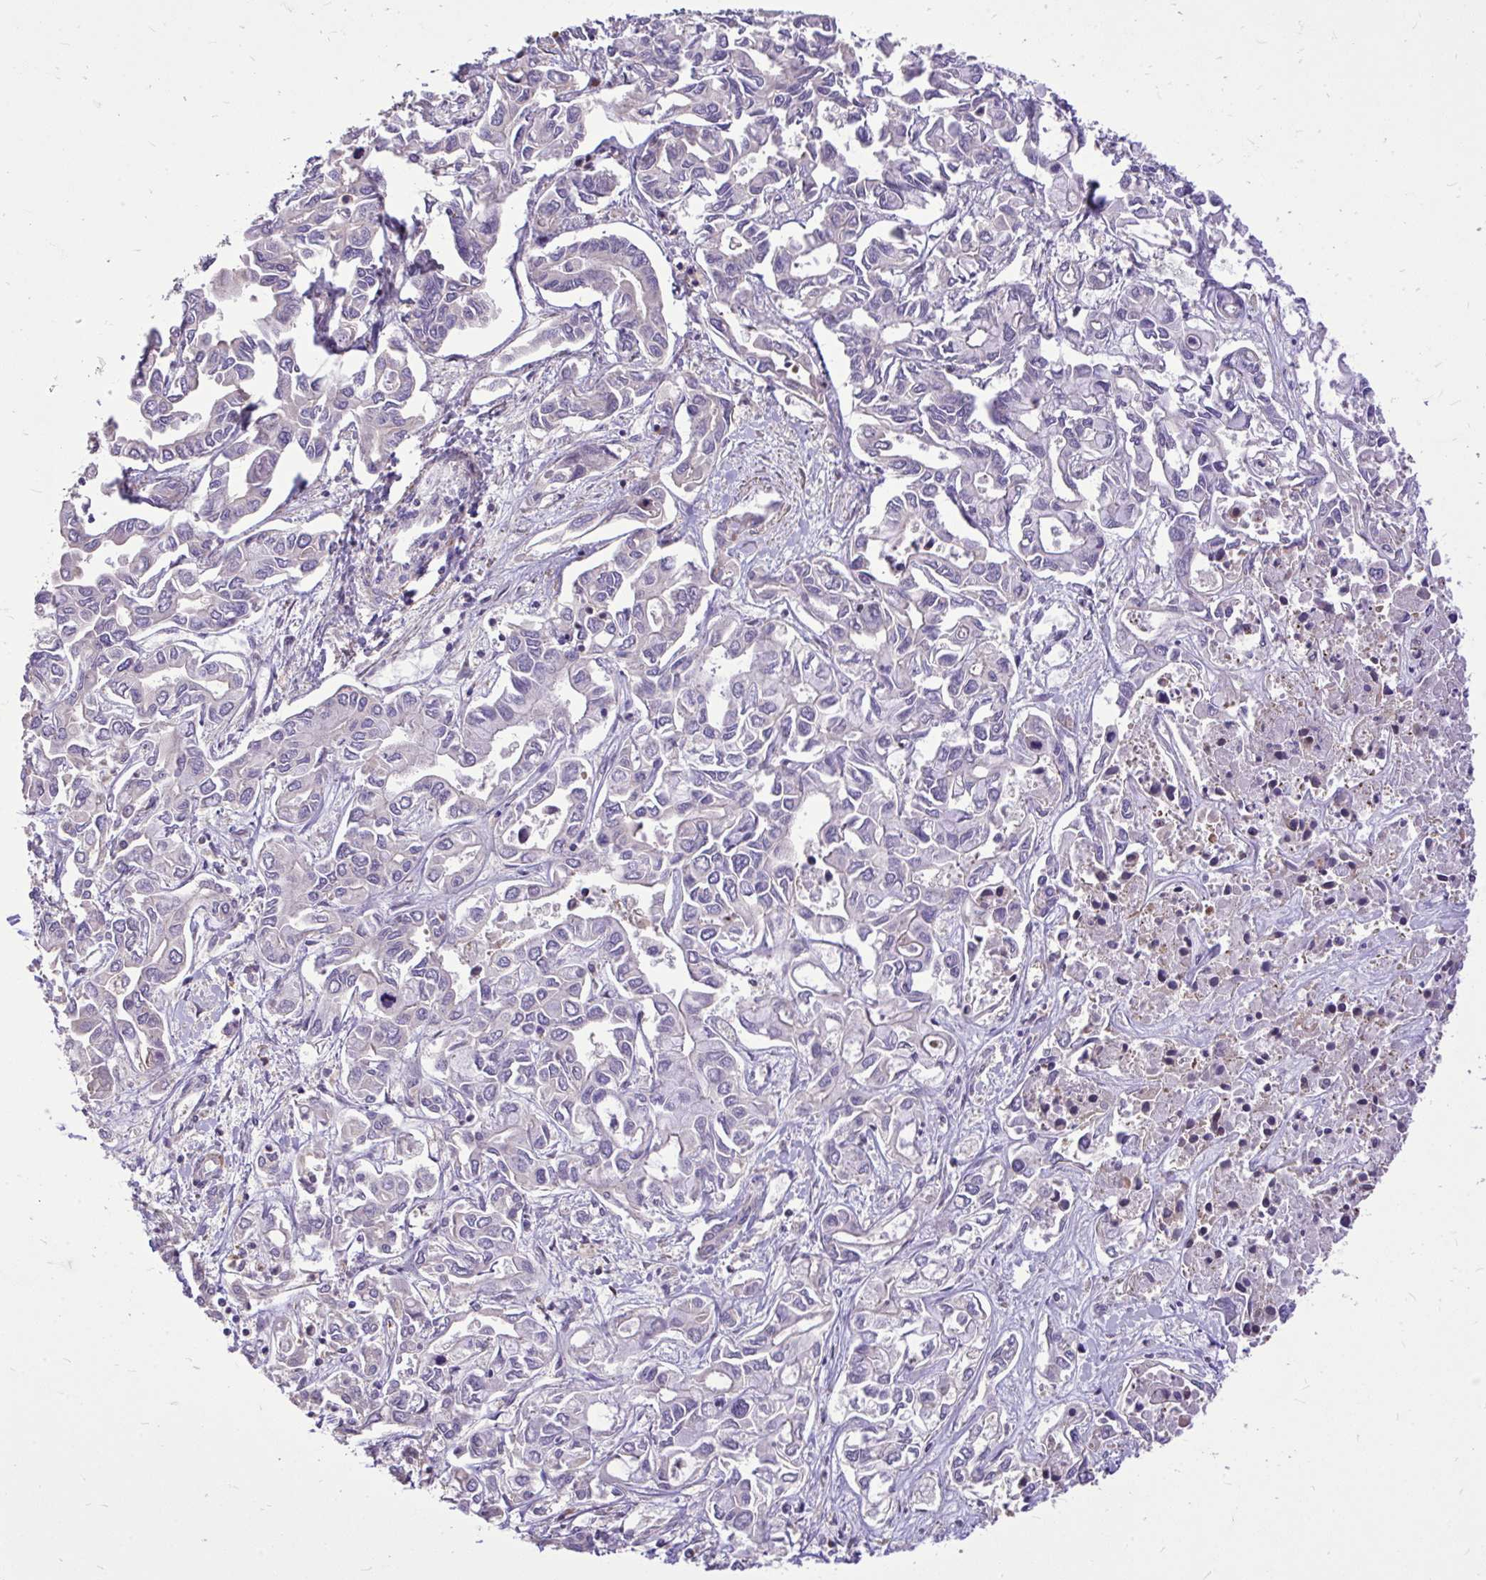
{"staining": {"intensity": "negative", "quantity": "none", "location": "none"}, "tissue": "liver cancer", "cell_type": "Tumor cells", "image_type": "cancer", "snomed": [{"axis": "morphology", "description": "Cholangiocarcinoma"}, {"axis": "topography", "description": "Liver"}], "caption": "Photomicrograph shows no significant protein staining in tumor cells of liver cholangiocarcinoma. (DAB immunohistochemistry (IHC) visualized using brightfield microscopy, high magnification).", "gene": "IGFL2", "patient": {"sex": "female", "age": 64}}